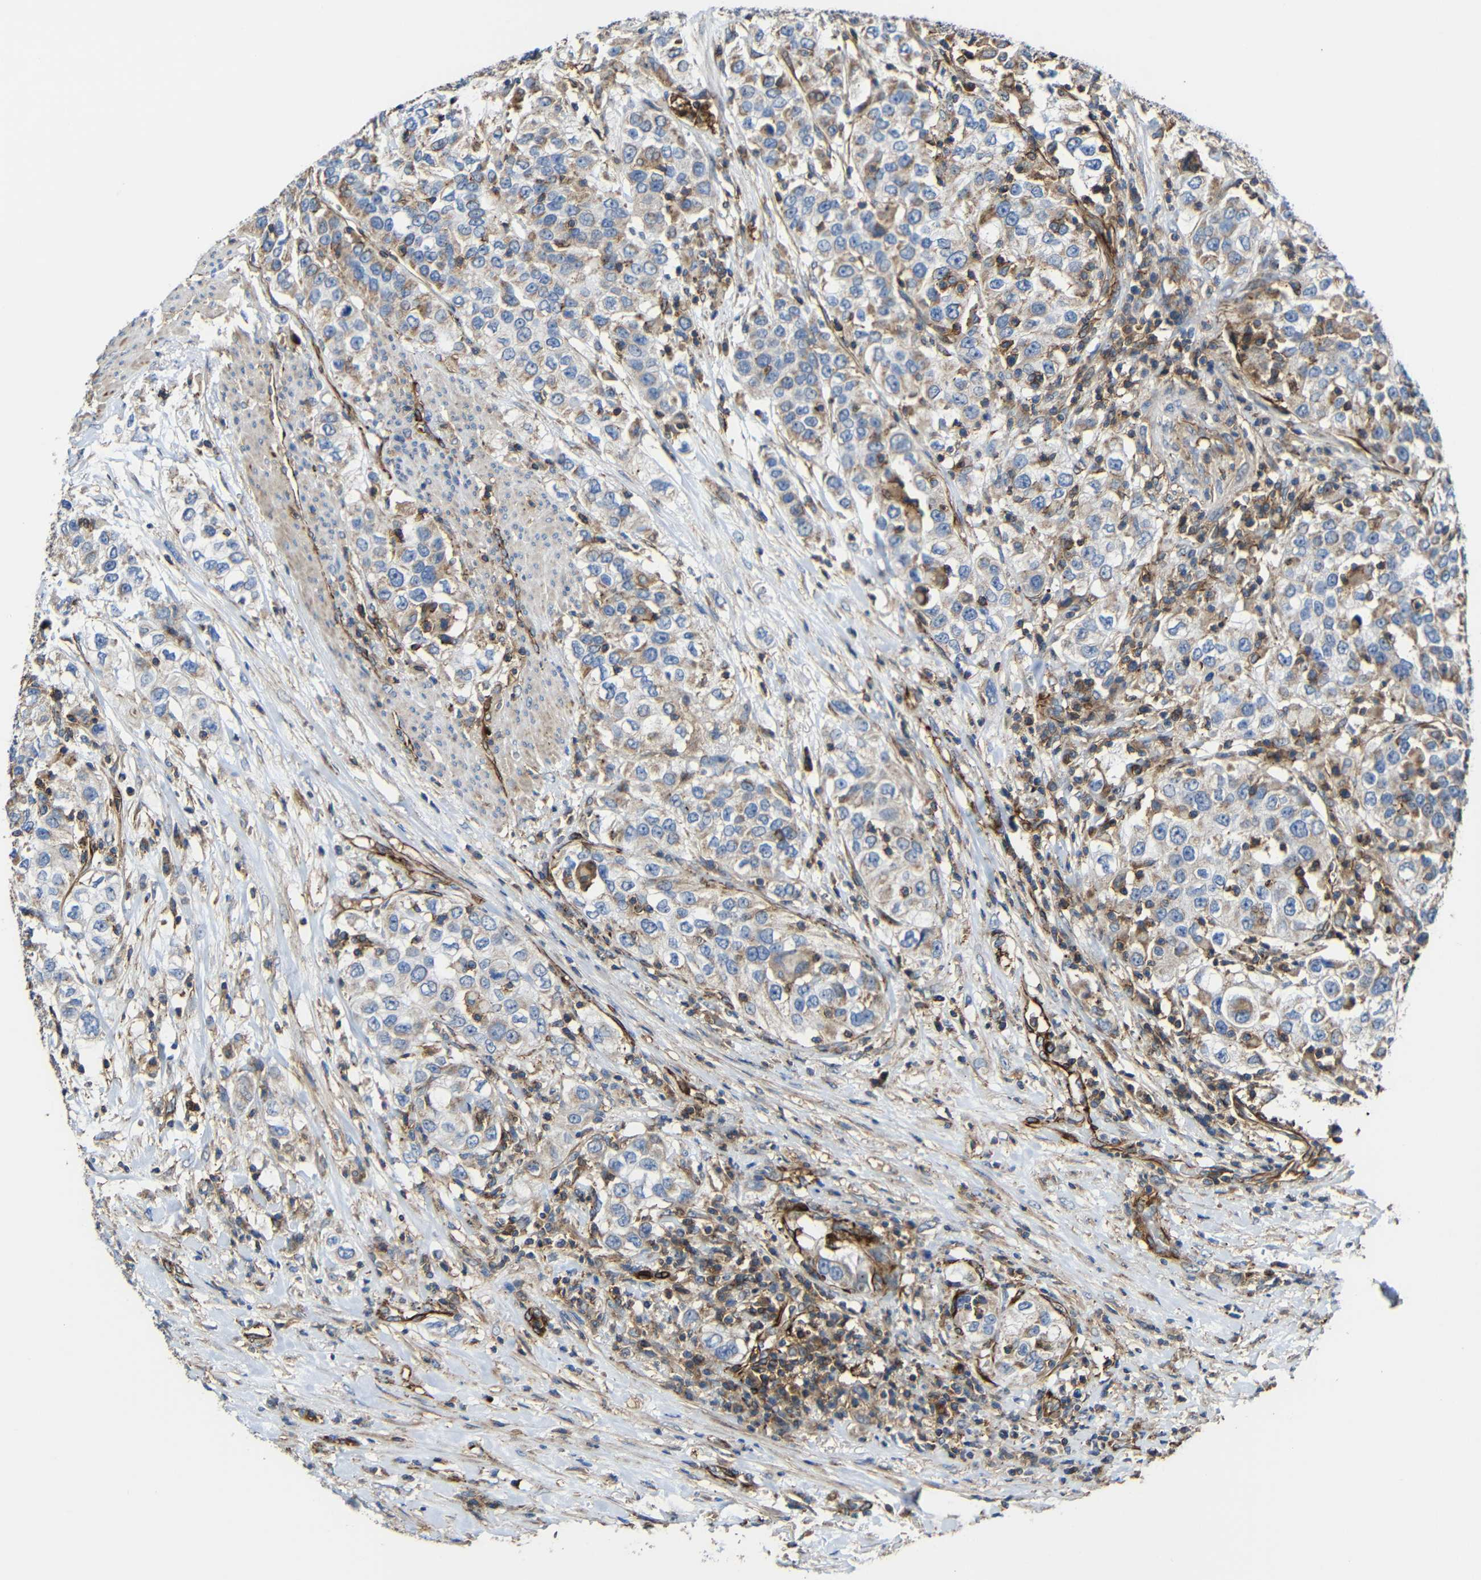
{"staining": {"intensity": "weak", "quantity": ">75%", "location": "cytoplasmic/membranous"}, "tissue": "urothelial cancer", "cell_type": "Tumor cells", "image_type": "cancer", "snomed": [{"axis": "morphology", "description": "Urothelial carcinoma, High grade"}, {"axis": "topography", "description": "Urinary bladder"}], "caption": "This micrograph exhibits immunohistochemistry (IHC) staining of human high-grade urothelial carcinoma, with low weak cytoplasmic/membranous positivity in approximately >75% of tumor cells.", "gene": "IGSF10", "patient": {"sex": "female", "age": 80}}